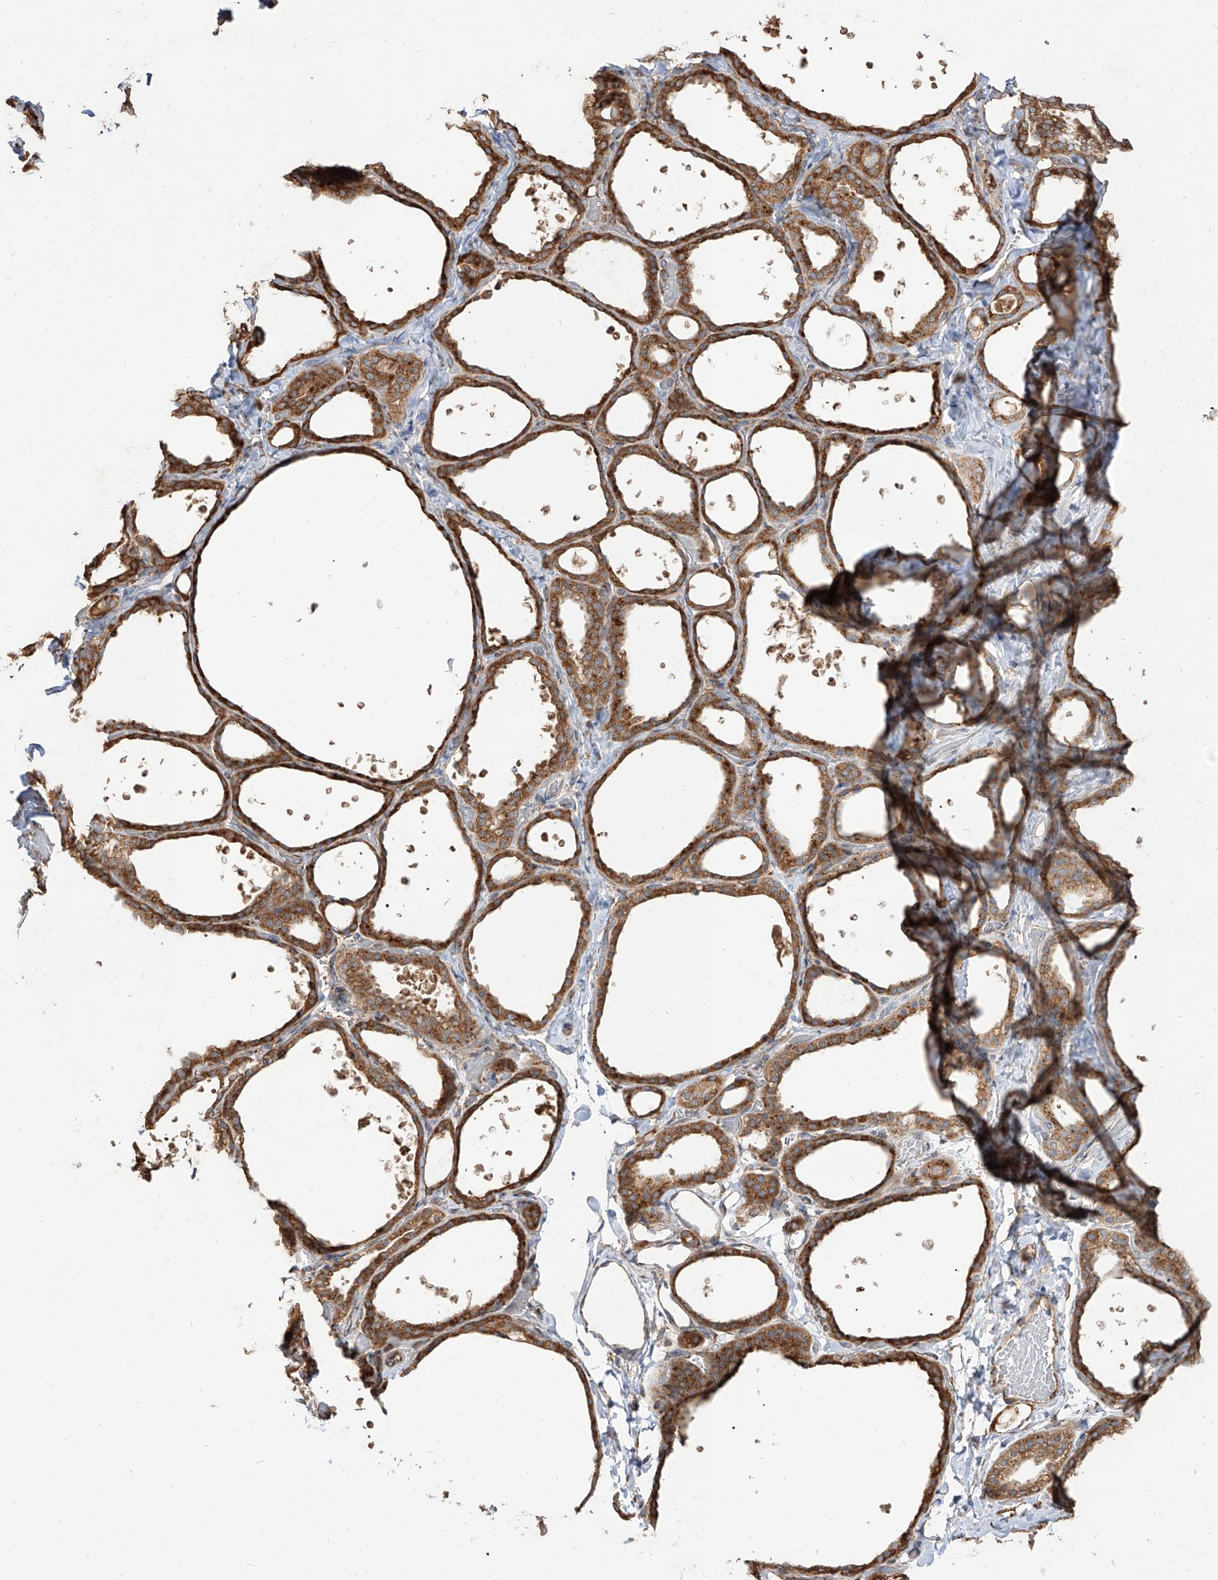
{"staining": {"intensity": "strong", "quantity": ">75%", "location": "cytoplasmic/membranous"}, "tissue": "thyroid gland", "cell_type": "Glandular cells", "image_type": "normal", "snomed": [{"axis": "morphology", "description": "Normal tissue, NOS"}, {"axis": "topography", "description": "Thyroid gland"}], "caption": "High-magnification brightfield microscopy of normal thyroid gland stained with DAB (3,3'-diaminobenzidine) (brown) and counterstained with hematoxylin (blue). glandular cells exhibit strong cytoplasmic/membranous staining is present in about>75% of cells.", "gene": "RPS25", "patient": {"sex": "female", "age": 44}}